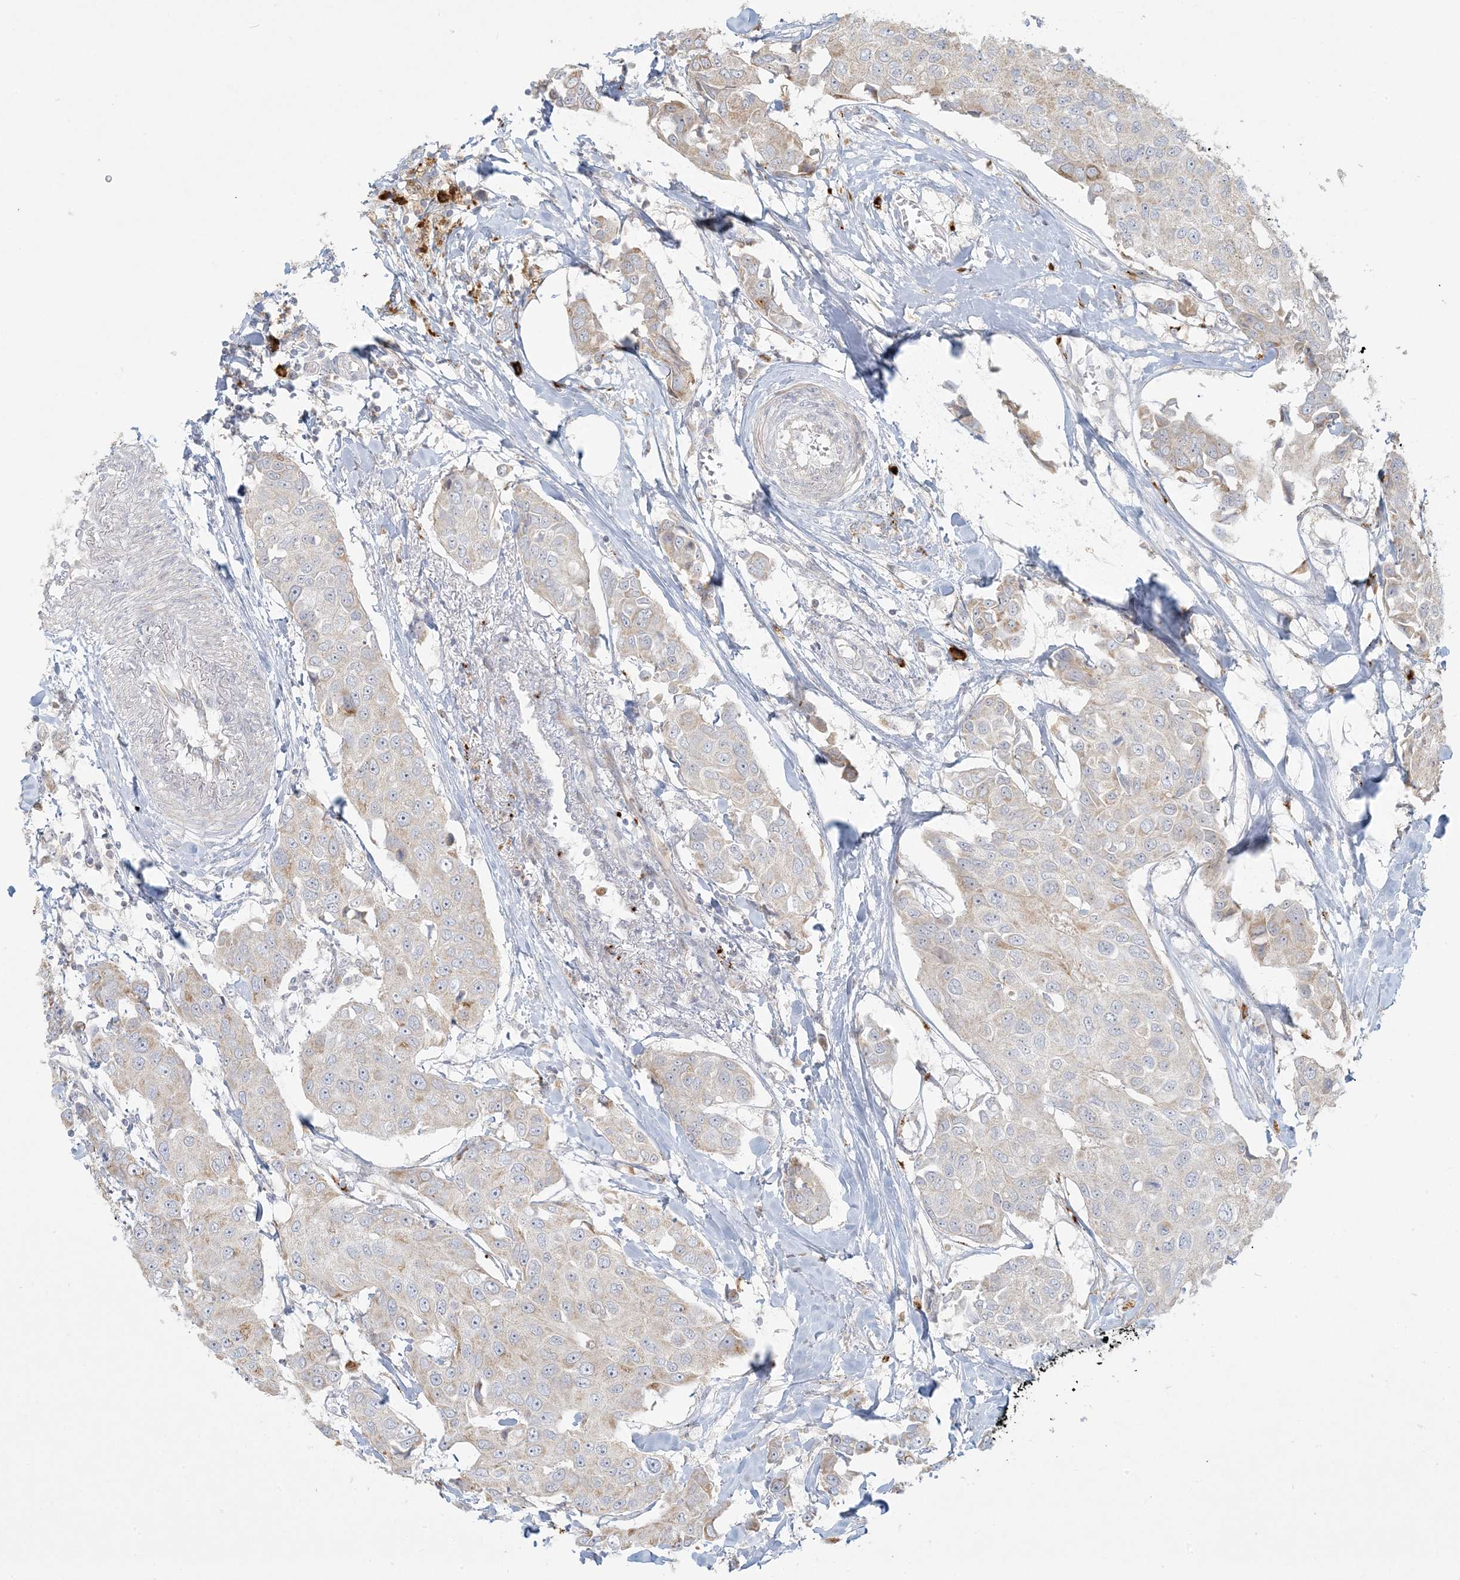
{"staining": {"intensity": "negative", "quantity": "none", "location": "none"}, "tissue": "breast cancer", "cell_type": "Tumor cells", "image_type": "cancer", "snomed": [{"axis": "morphology", "description": "Duct carcinoma"}, {"axis": "topography", "description": "Breast"}], "caption": "IHC image of breast cancer stained for a protein (brown), which reveals no staining in tumor cells.", "gene": "MCAT", "patient": {"sex": "female", "age": 80}}